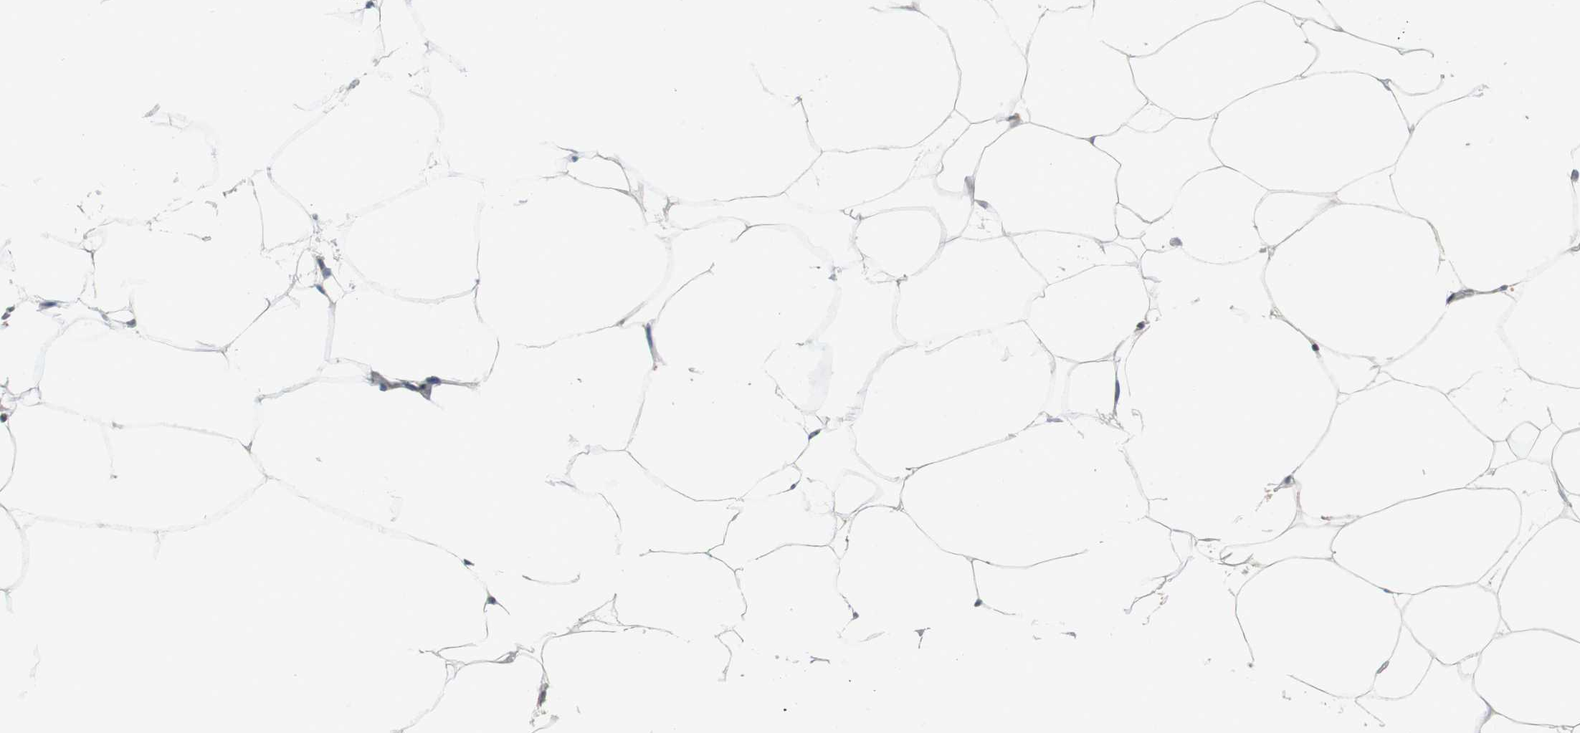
{"staining": {"intensity": "negative", "quantity": "none", "location": "none"}, "tissue": "adipose tissue", "cell_type": "Adipocytes", "image_type": "normal", "snomed": [{"axis": "morphology", "description": "Normal tissue, NOS"}, {"axis": "topography", "description": "Breast"}, {"axis": "topography", "description": "Soft tissue"}], "caption": "There is no significant positivity in adipocytes of adipose tissue. (IHC, brightfield microscopy, high magnification).", "gene": "GLCCI1", "patient": {"sex": "female", "age": 25}}